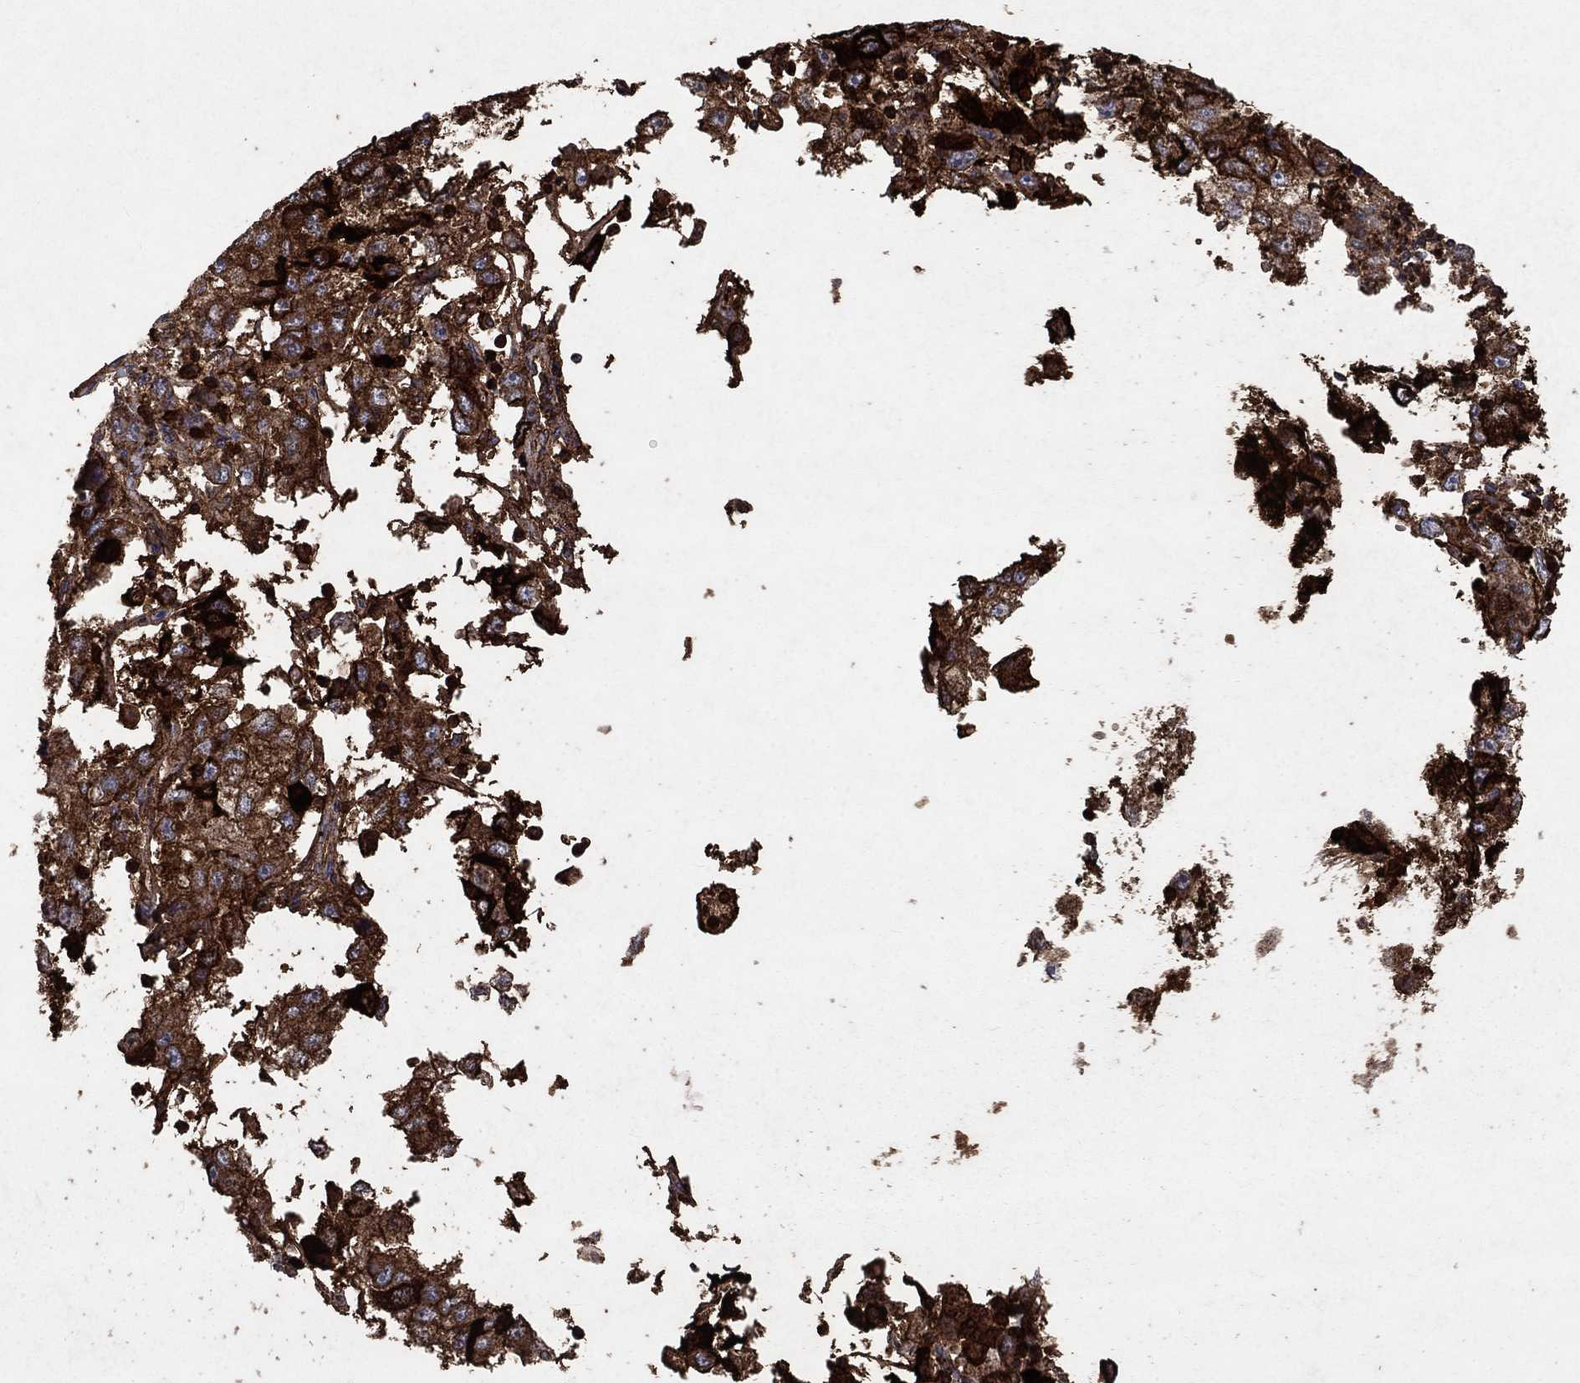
{"staining": {"intensity": "strong", "quantity": "25%-75%", "location": "cytoplasmic/membranous,nuclear"}, "tissue": "cervical cancer", "cell_type": "Tumor cells", "image_type": "cancer", "snomed": [{"axis": "morphology", "description": "Squamous cell carcinoma, NOS"}, {"axis": "topography", "description": "Cervix"}], "caption": "Tumor cells demonstrate strong cytoplasmic/membranous and nuclear staining in approximately 25%-75% of cells in squamous cell carcinoma (cervical).", "gene": "CD24", "patient": {"sex": "female", "age": 36}}